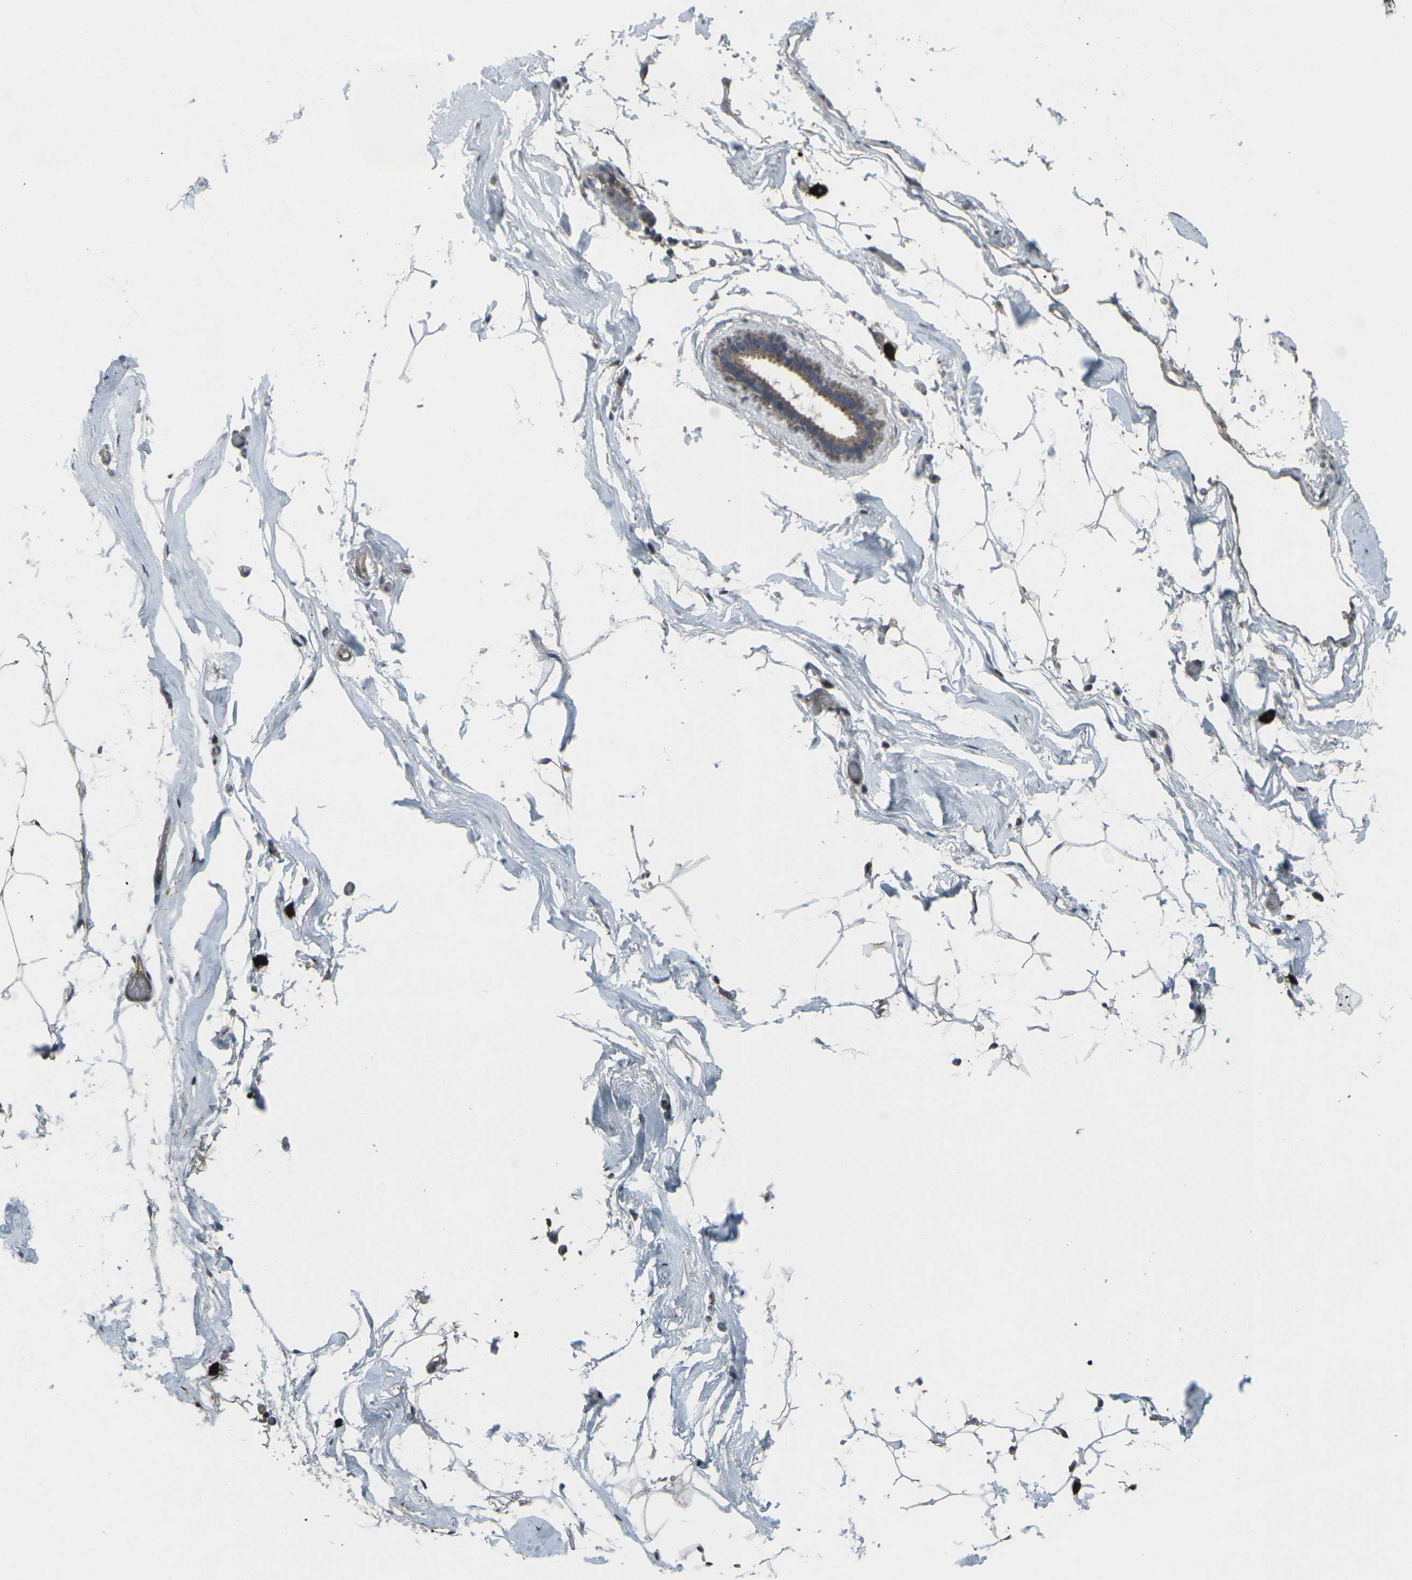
{"staining": {"intensity": "negative", "quantity": "none", "location": "none"}, "tissue": "adipose tissue", "cell_type": "Adipocytes", "image_type": "normal", "snomed": [{"axis": "morphology", "description": "Normal tissue, NOS"}, {"axis": "topography", "description": "Breast"}, {"axis": "topography", "description": "Soft tissue"}], "caption": "This histopathology image is of normal adipose tissue stained with immunohistochemistry to label a protein in brown with the nuclei are counter-stained blue. There is no staining in adipocytes.", "gene": "CCR10", "patient": {"sex": "female", "age": 75}}